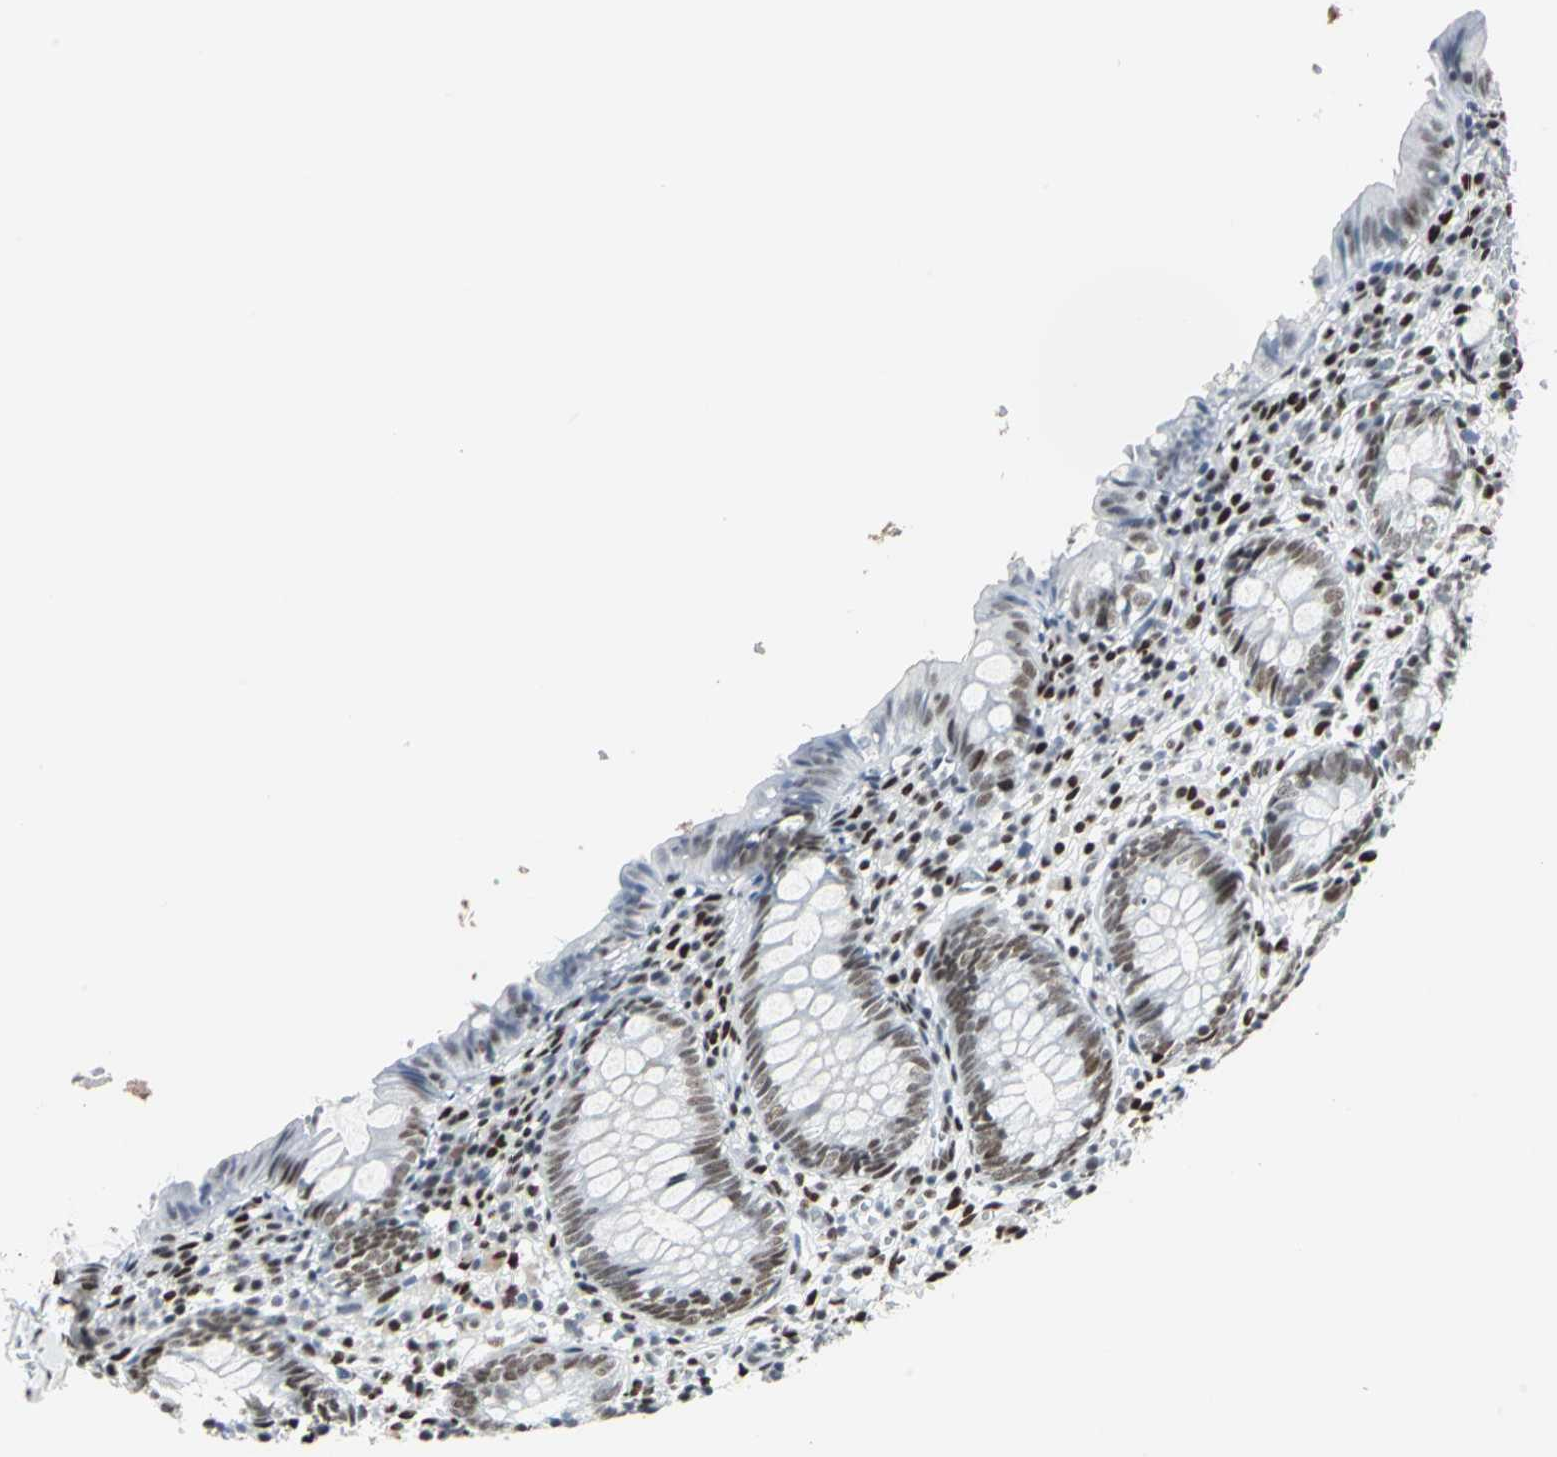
{"staining": {"intensity": "moderate", "quantity": ">75%", "location": "nuclear"}, "tissue": "appendix", "cell_type": "Glandular cells", "image_type": "normal", "snomed": [{"axis": "morphology", "description": "Normal tissue, NOS"}, {"axis": "topography", "description": "Appendix"}], "caption": "Normal appendix exhibits moderate nuclear staining in about >75% of glandular cells, visualized by immunohistochemistry. (IHC, brightfield microscopy, high magnification).", "gene": "HDAC2", "patient": {"sex": "female", "age": 10}}